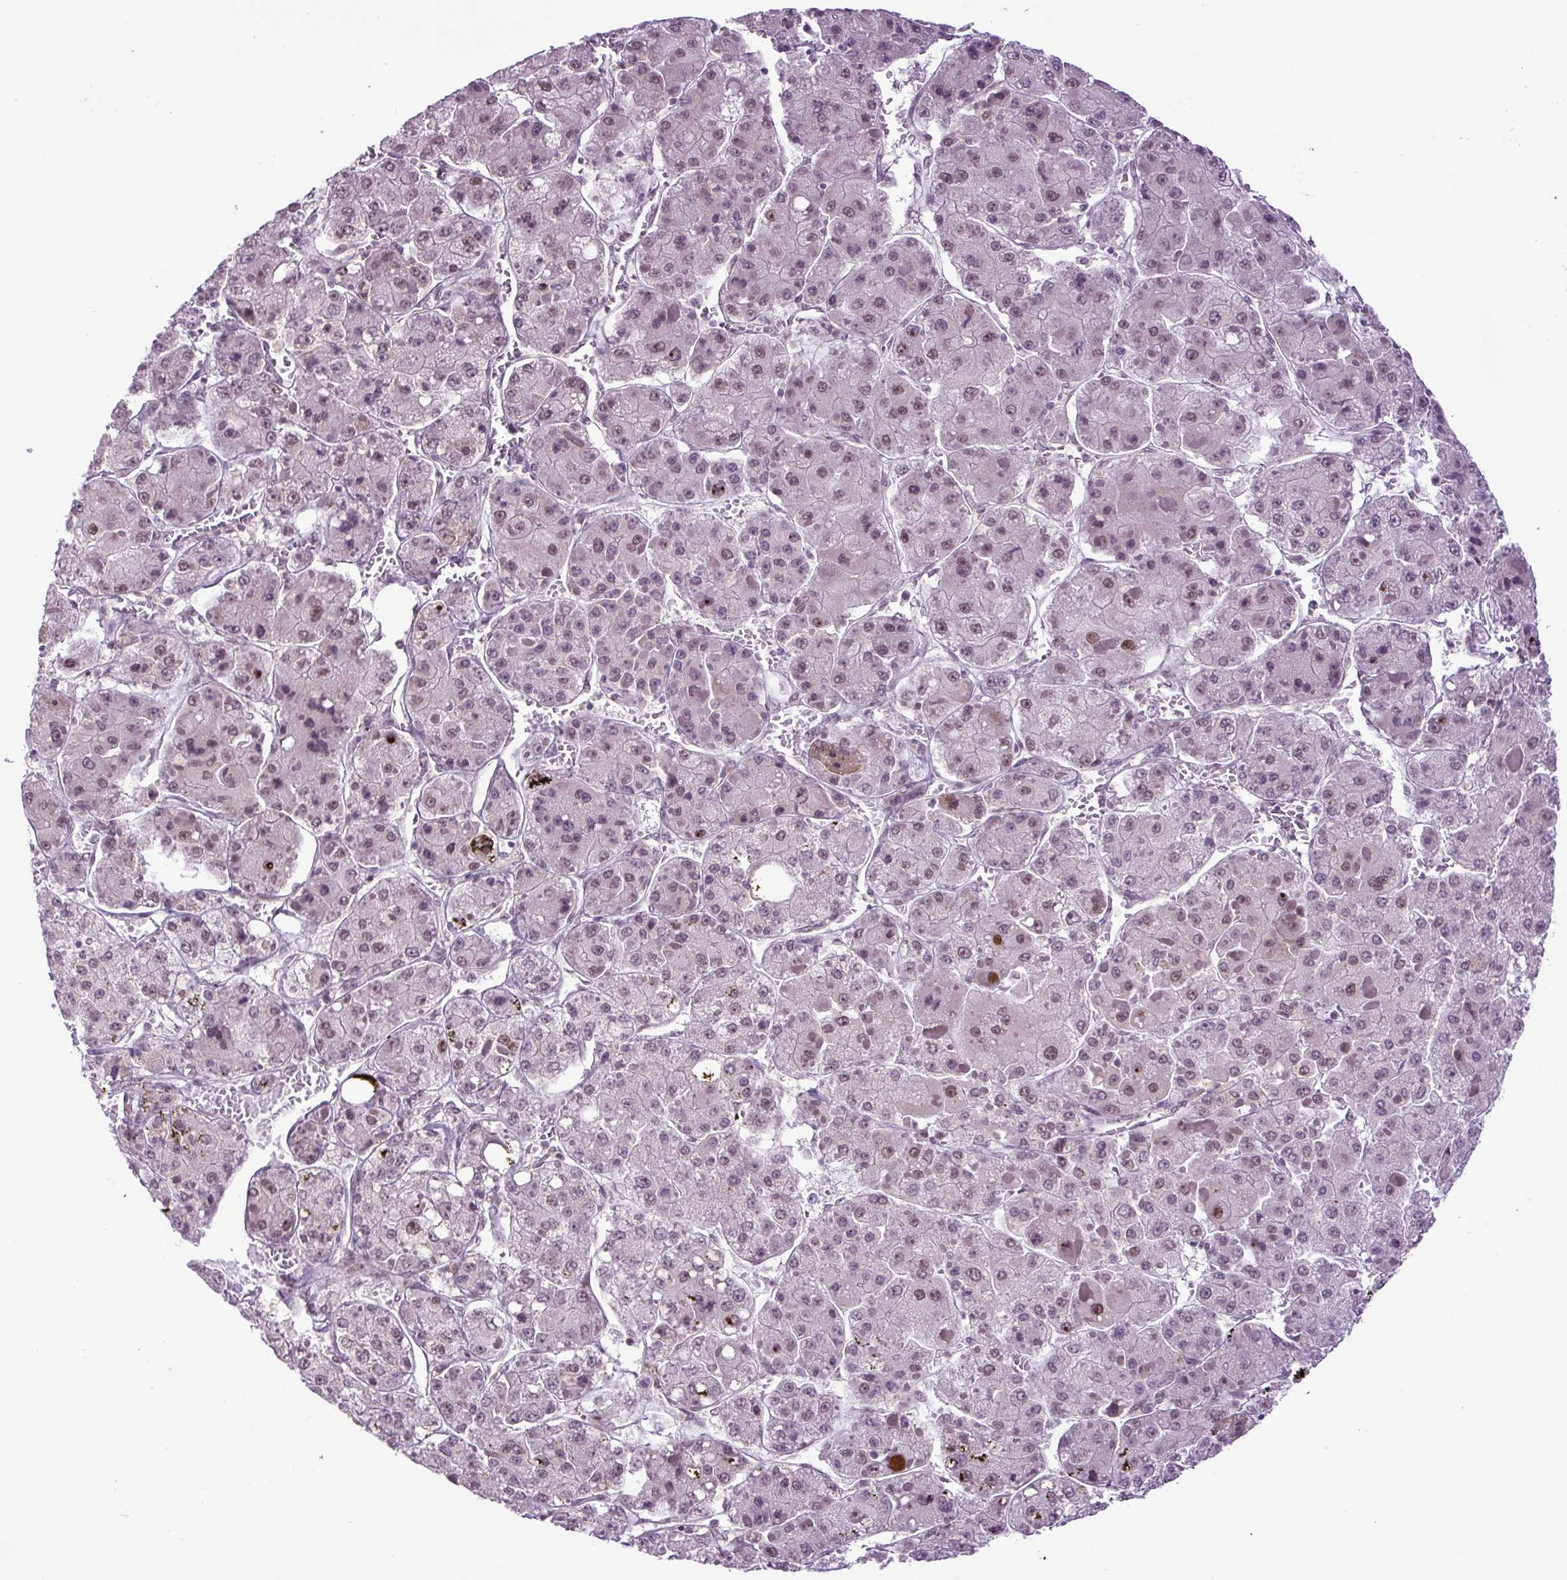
{"staining": {"intensity": "weak", "quantity": ">75%", "location": "nuclear"}, "tissue": "liver cancer", "cell_type": "Tumor cells", "image_type": "cancer", "snomed": [{"axis": "morphology", "description": "Carcinoma, Hepatocellular, NOS"}, {"axis": "topography", "description": "Liver"}], "caption": "Immunohistochemical staining of human liver hepatocellular carcinoma demonstrates weak nuclear protein staining in about >75% of tumor cells.", "gene": "KPNA1", "patient": {"sex": "female", "age": 73}}